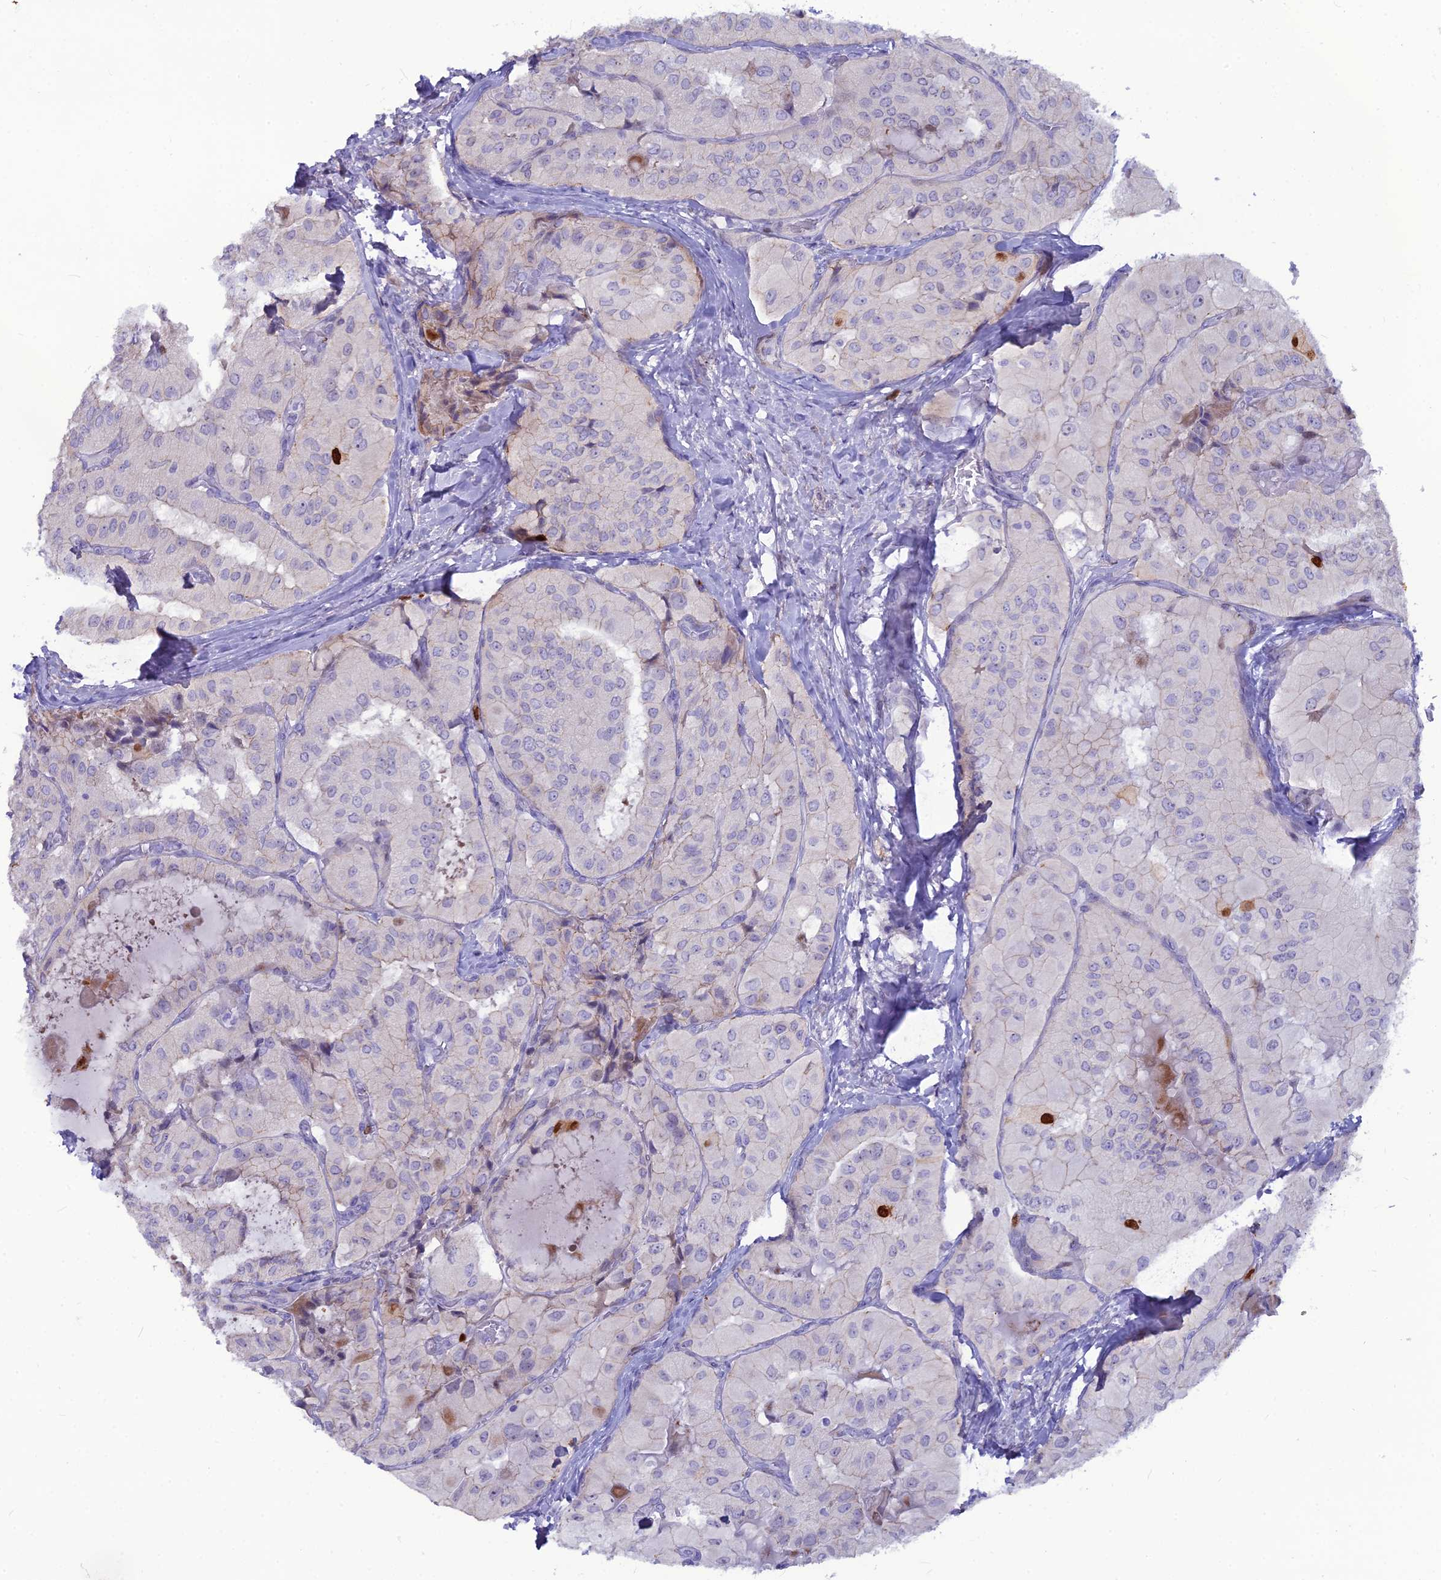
{"staining": {"intensity": "moderate", "quantity": "<25%", "location": "nuclear"}, "tissue": "thyroid cancer", "cell_type": "Tumor cells", "image_type": "cancer", "snomed": [{"axis": "morphology", "description": "Normal tissue, NOS"}, {"axis": "morphology", "description": "Papillary adenocarcinoma, NOS"}, {"axis": "topography", "description": "Thyroid gland"}], "caption": "The immunohistochemical stain highlights moderate nuclear staining in tumor cells of thyroid papillary adenocarcinoma tissue.", "gene": "NUSAP1", "patient": {"sex": "female", "age": 59}}